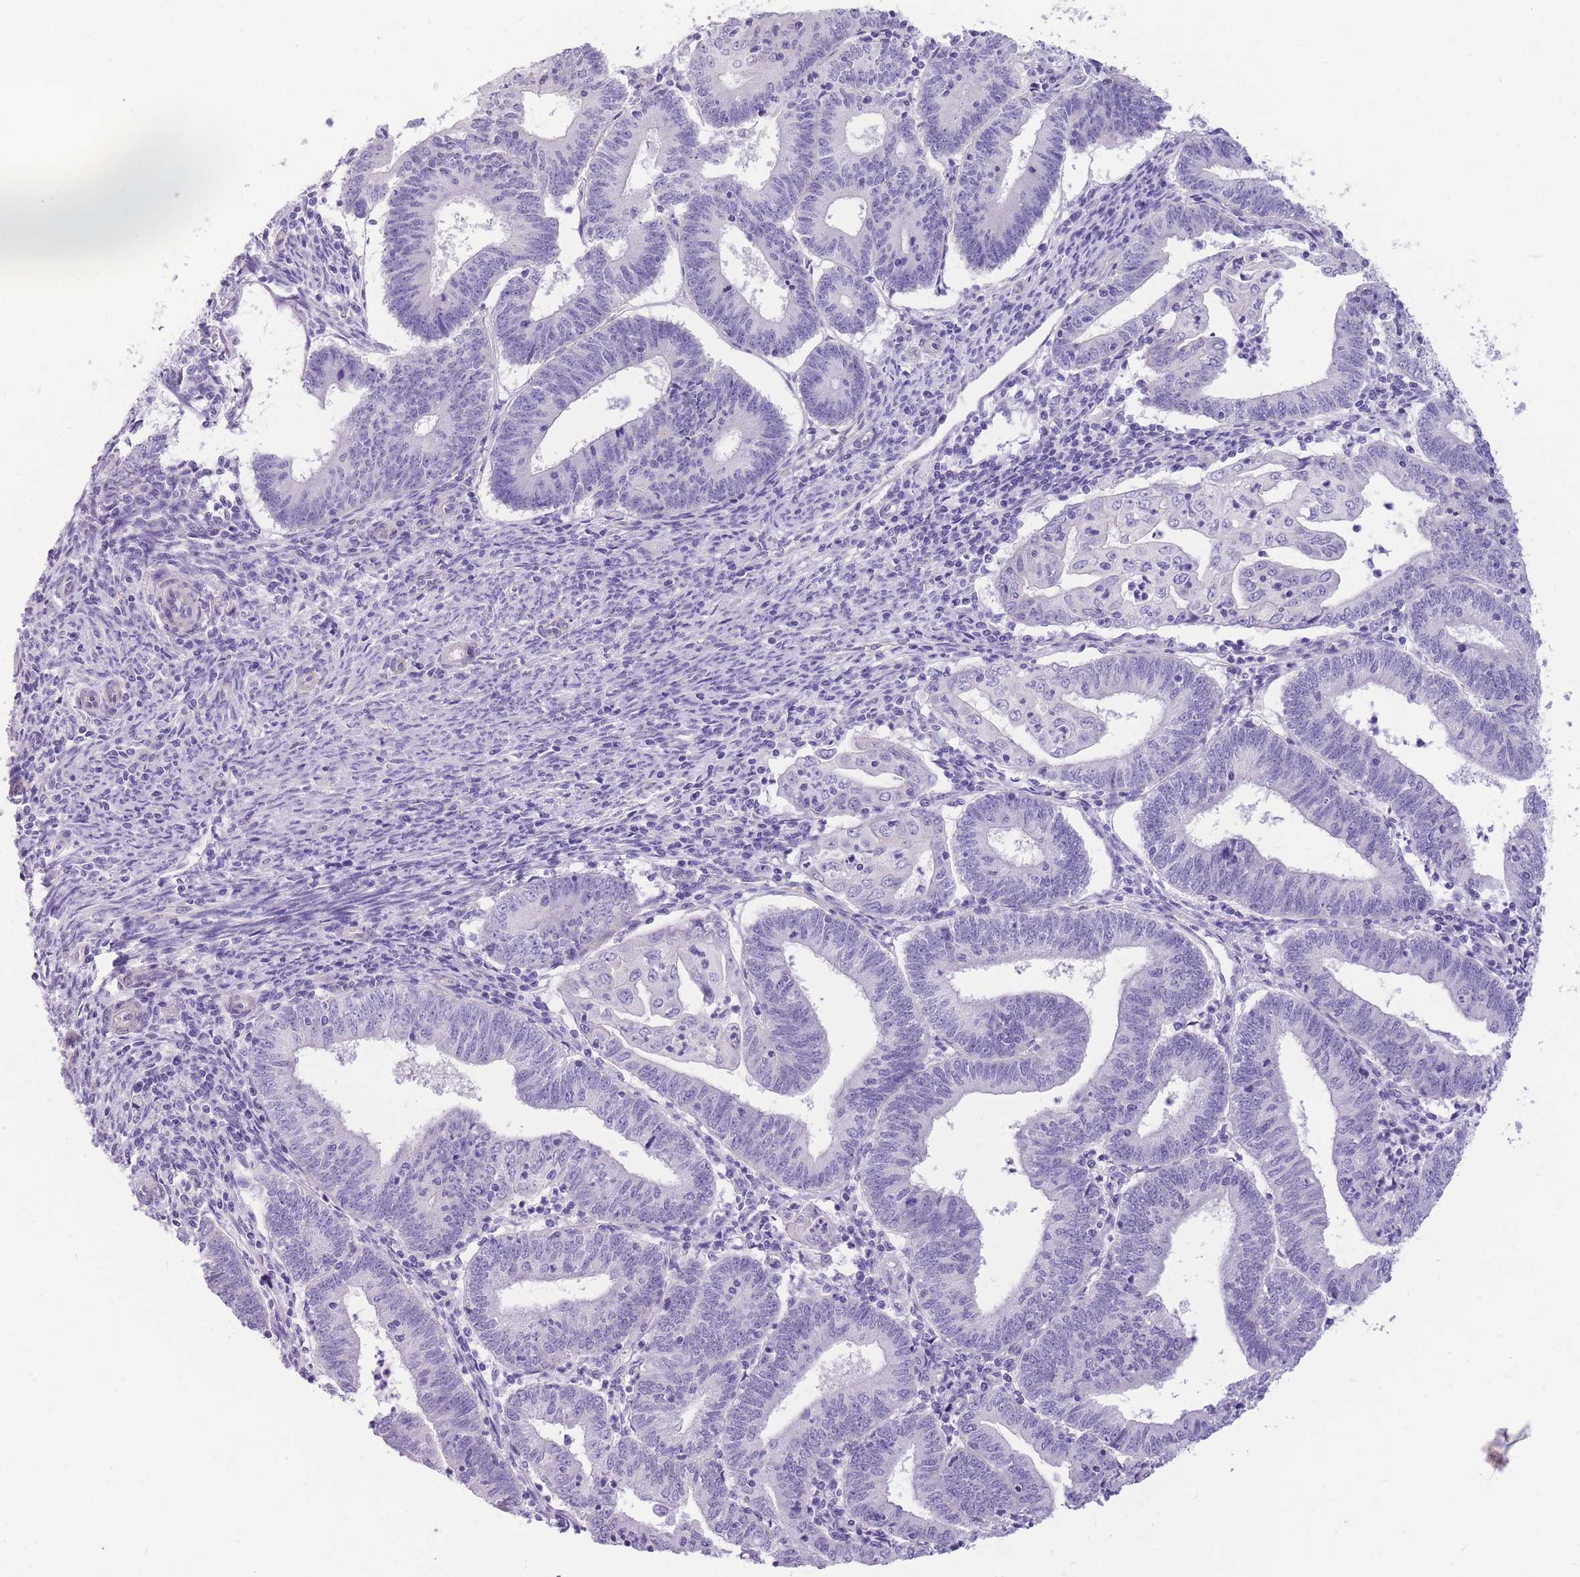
{"staining": {"intensity": "negative", "quantity": "none", "location": "none"}, "tissue": "endometrial cancer", "cell_type": "Tumor cells", "image_type": "cancer", "snomed": [{"axis": "morphology", "description": "Adenocarcinoma, NOS"}, {"axis": "topography", "description": "Endometrium"}], "caption": "This micrograph is of endometrial adenocarcinoma stained with IHC to label a protein in brown with the nuclei are counter-stained blue. There is no staining in tumor cells.", "gene": "ZNF311", "patient": {"sex": "female", "age": 60}}